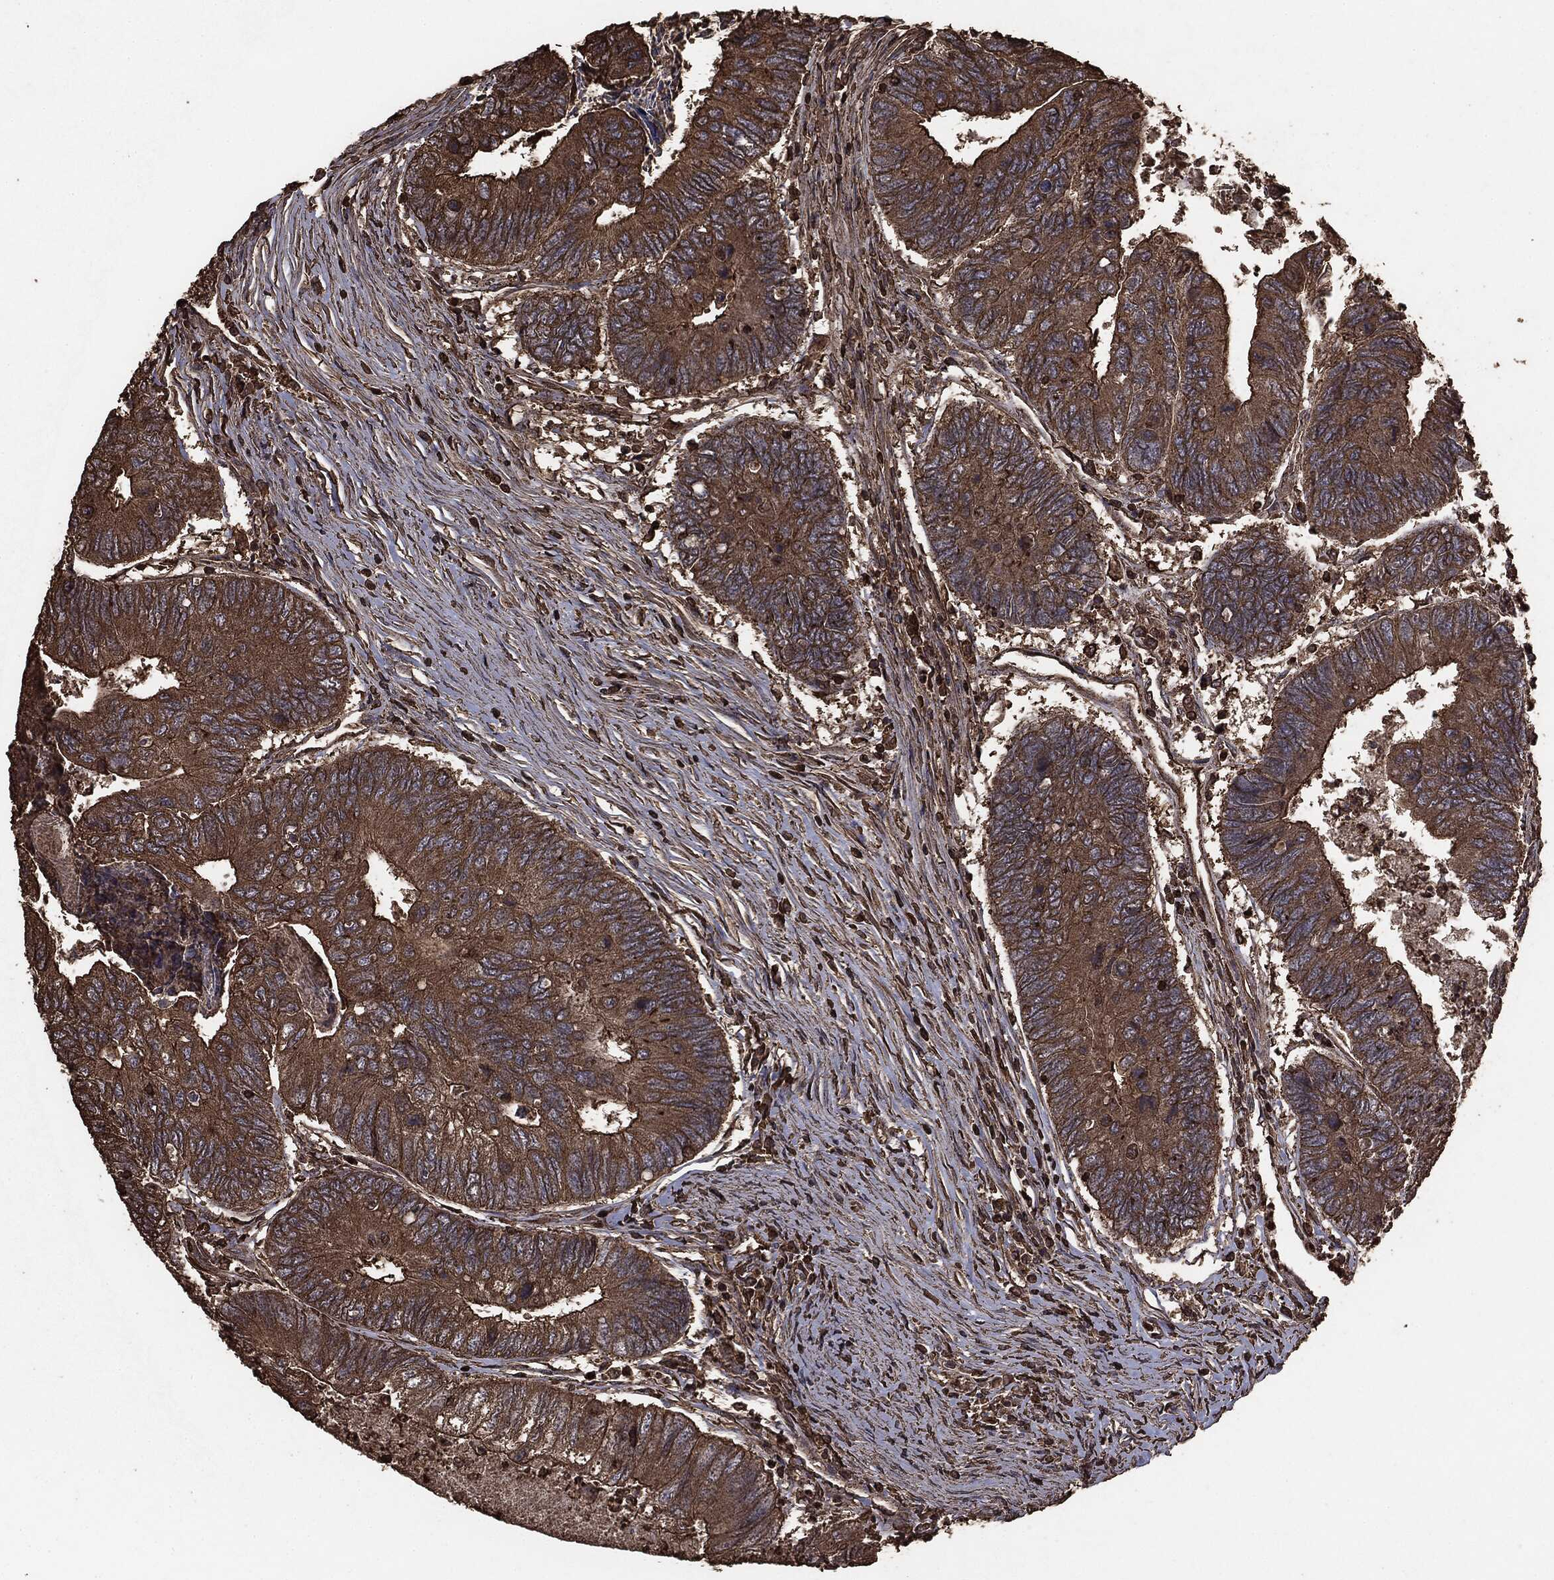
{"staining": {"intensity": "moderate", "quantity": ">75%", "location": "cytoplasmic/membranous"}, "tissue": "colorectal cancer", "cell_type": "Tumor cells", "image_type": "cancer", "snomed": [{"axis": "morphology", "description": "Adenocarcinoma, NOS"}, {"axis": "topography", "description": "Colon"}], "caption": "Immunohistochemistry (IHC) micrograph of neoplastic tissue: adenocarcinoma (colorectal) stained using immunohistochemistry (IHC) reveals medium levels of moderate protein expression localized specifically in the cytoplasmic/membranous of tumor cells, appearing as a cytoplasmic/membranous brown color.", "gene": "MTOR", "patient": {"sex": "female", "age": 67}}